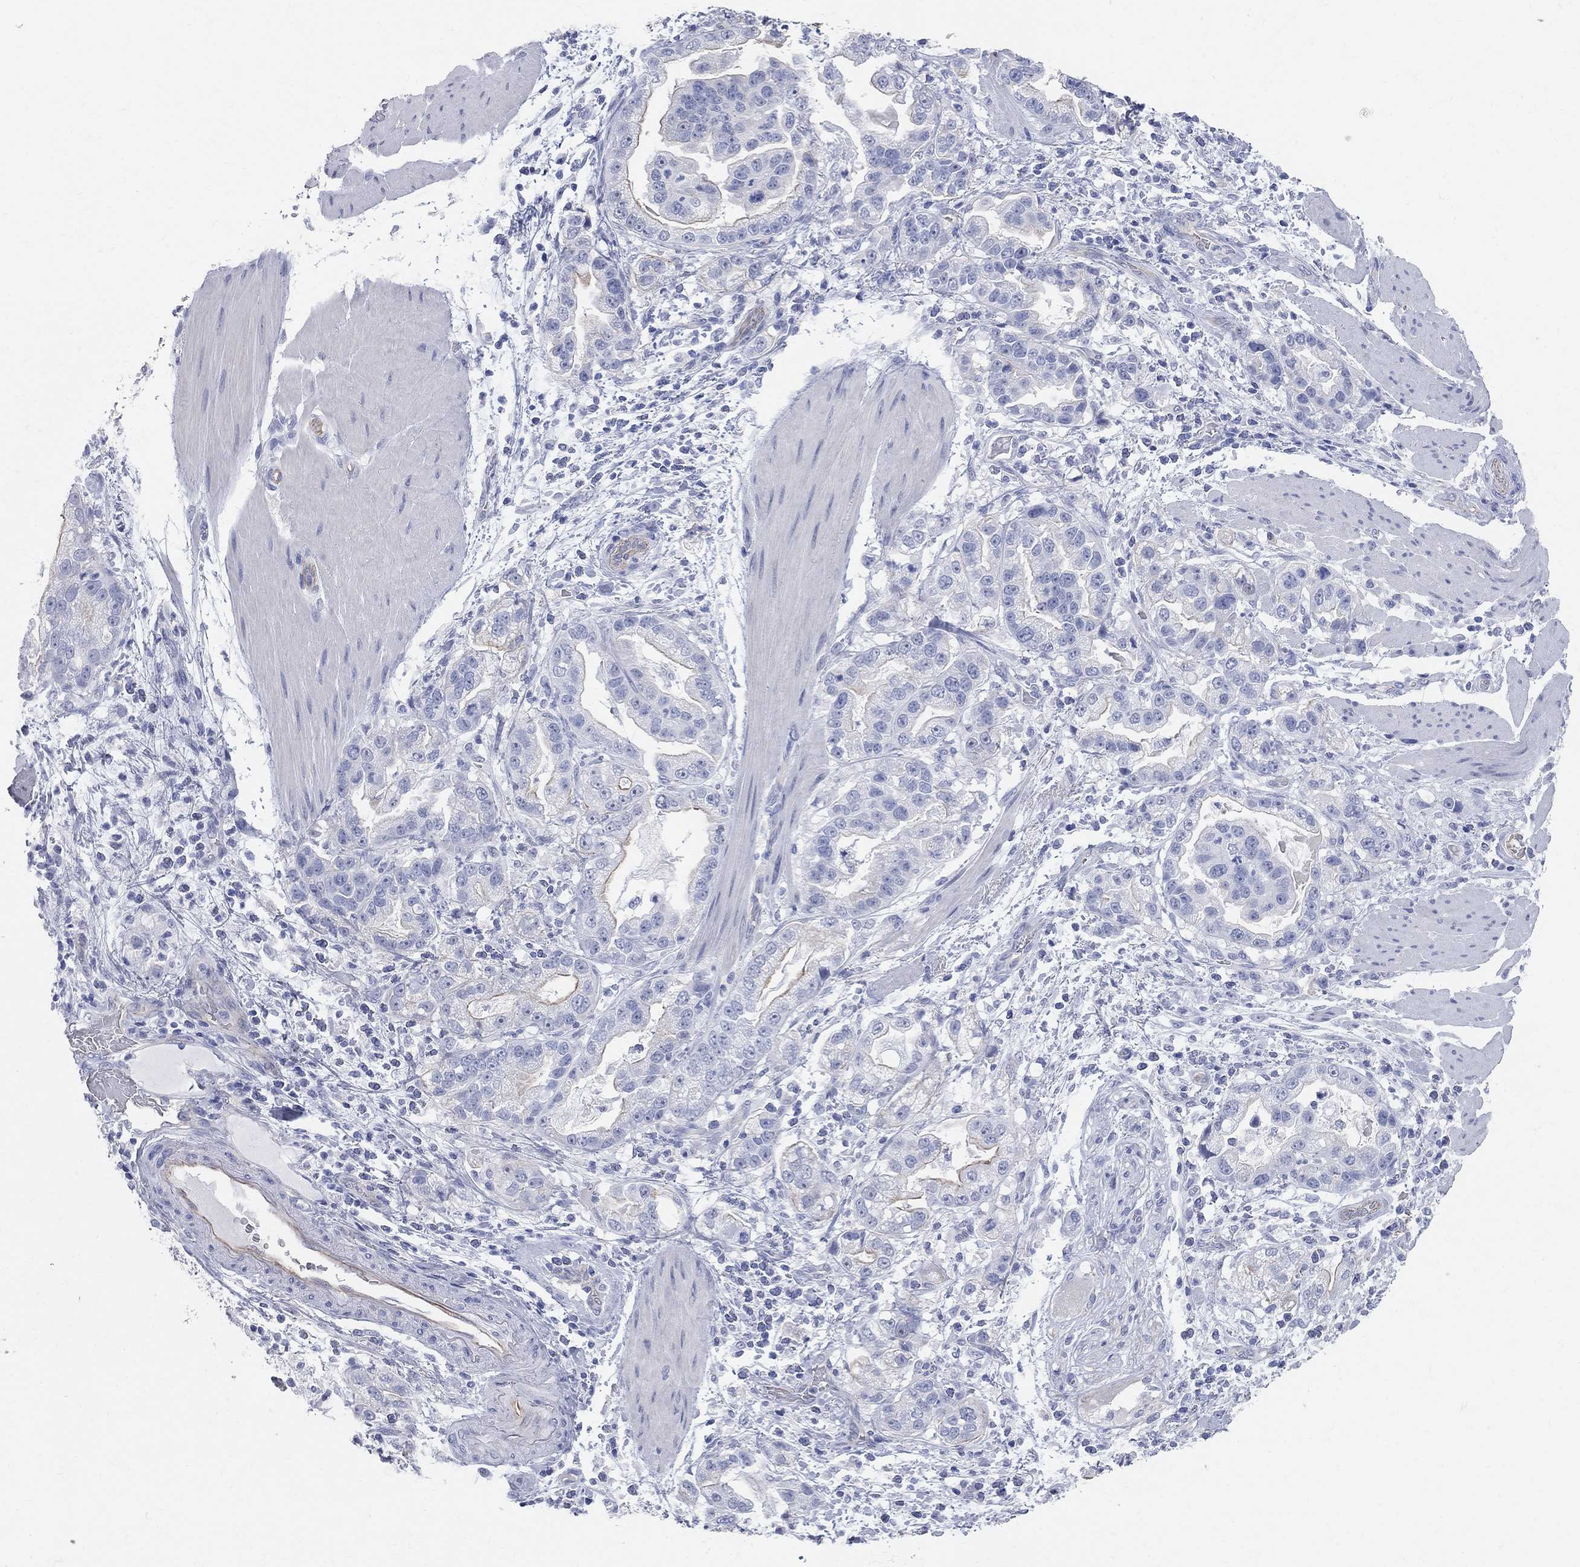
{"staining": {"intensity": "moderate", "quantity": "<25%", "location": "cytoplasmic/membranous"}, "tissue": "stomach cancer", "cell_type": "Tumor cells", "image_type": "cancer", "snomed": [{"axis": "morphology", "description": "Adenocarcinoma, NOS"}, {"axis": "topography", "description": "Stomach"}], "caption": "IHC of stomach cancer (adenocarcinoma) reveals low levels of moderate cytoplasmic/membranous staining in about <25% of tumor cells.", "gene": "AOX1", "patient": {"sex": "male", "age": 59}}